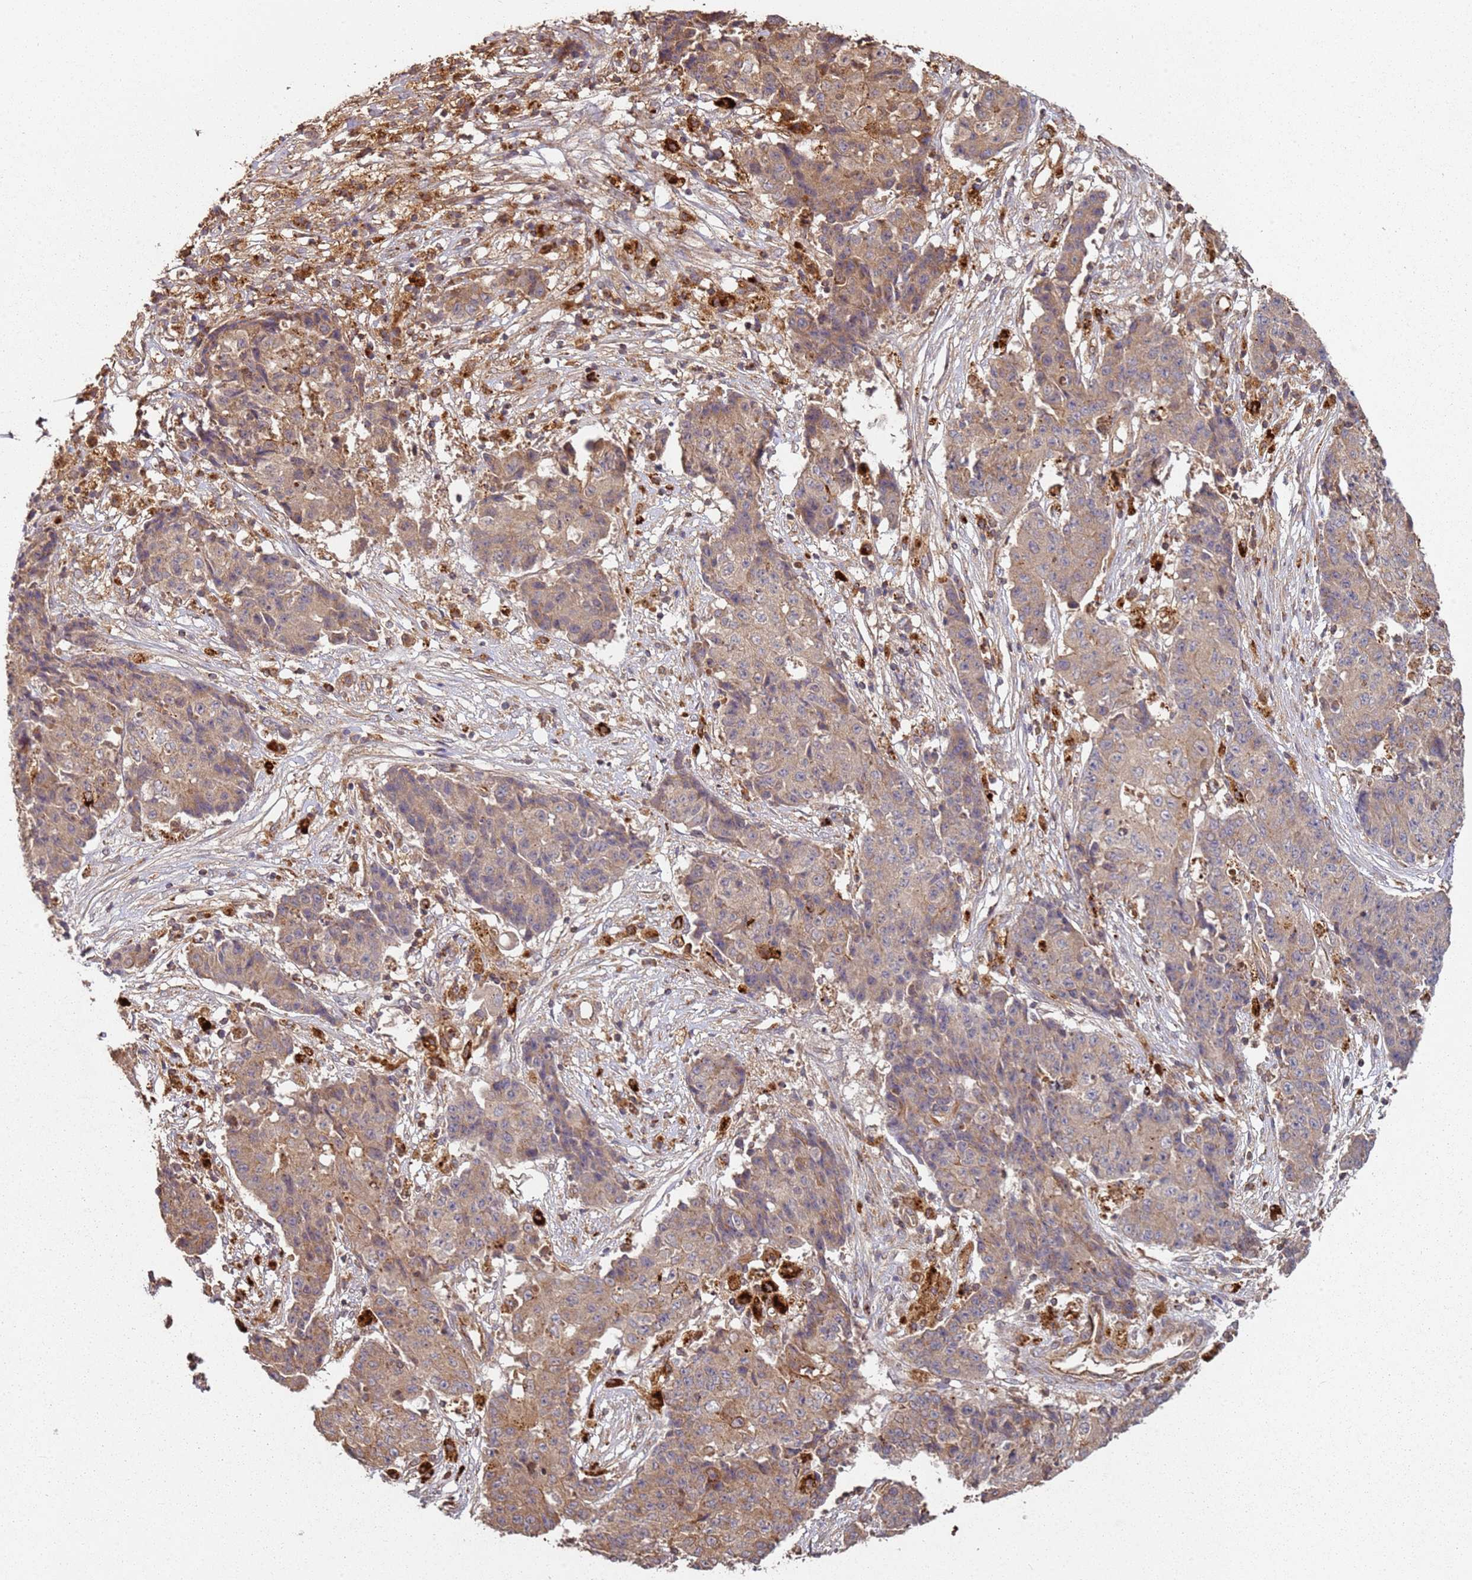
{"staining": {"intensity": "moderate", "quantity": ">75%", "location": "cytoplasmic/membranous"}, "tissue": "ovarian cancer", "cell_type": "Tumor cells", "image_type": "cancer", "snomed": [{"axis": "morphology", "description": "Carcinoma, endometroid"}, {"axis": "topography", "description": "Ovary"}], "caption": "Human ovarian cancer (endometroid carcinoma) stained with a protein marker exhibits moderate staining in tumor cells.", "gene": "SCGB2B2", "patient": {"sex": "female", "age": 42}}